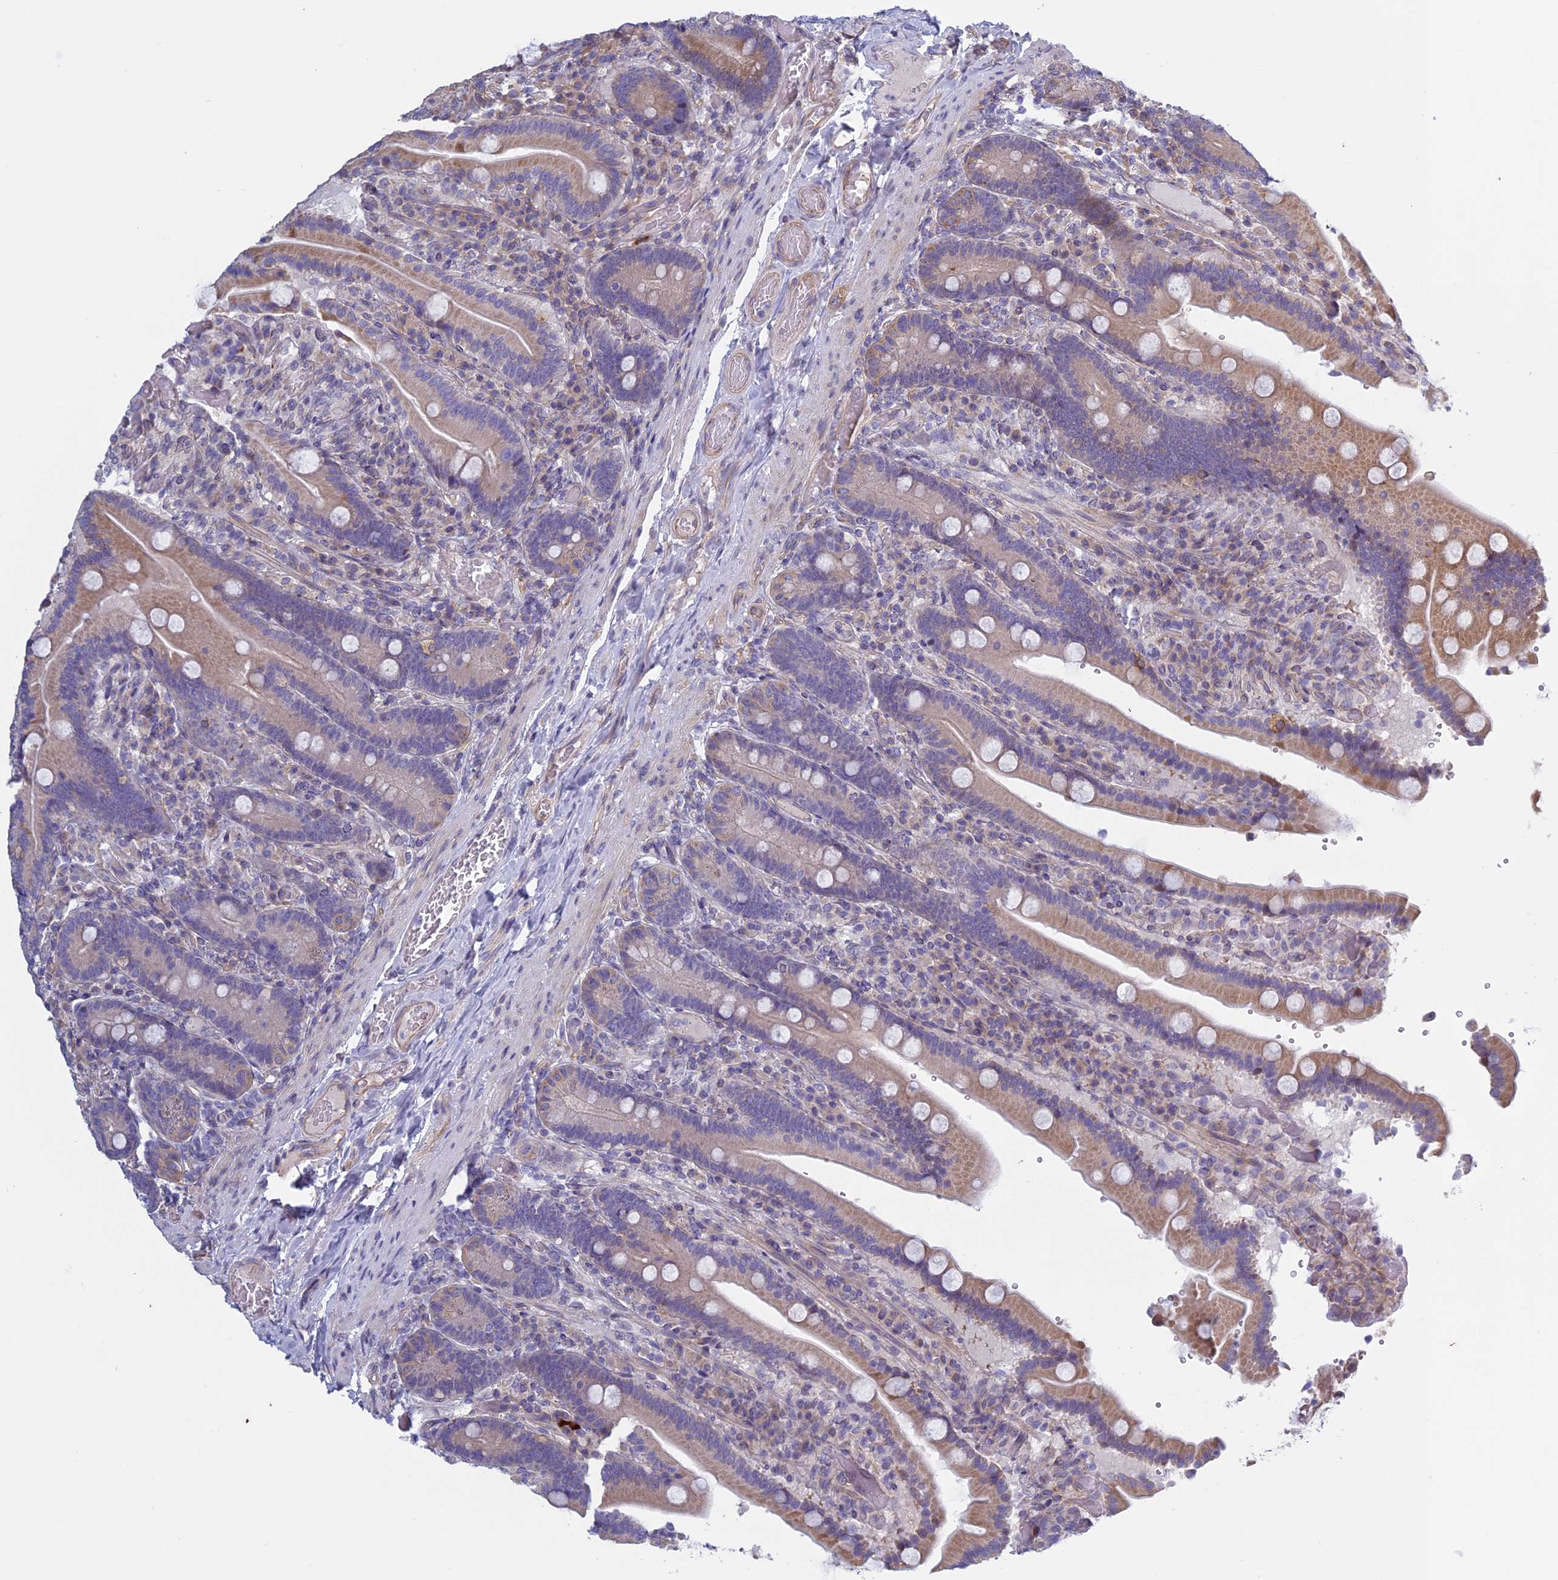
{"staining": {"intensity": "weak", "quantity": "25%-75%", "location": "cytoplasmic/membranous"}, "tissue": "duodenum", "cell_type": "Glandular cells", "image_type": "normal", "snomed": [{"axis": "morphology", "description": "Normal tissue, NOS"}, {"axis": "topography", "description": "Duodenum"}], "caption": "IHC photomicrograph of normal duodenum: human duodenum stained using immunohistochemistry shows low levels of weak protein expression localized specifically in the cytoplasmic/membranous of glandular cells, appearing as a cytoplasmic/membranous brown color.", "gene": "BCL2L10", "patient": {"sex": "female", "age": 62}}